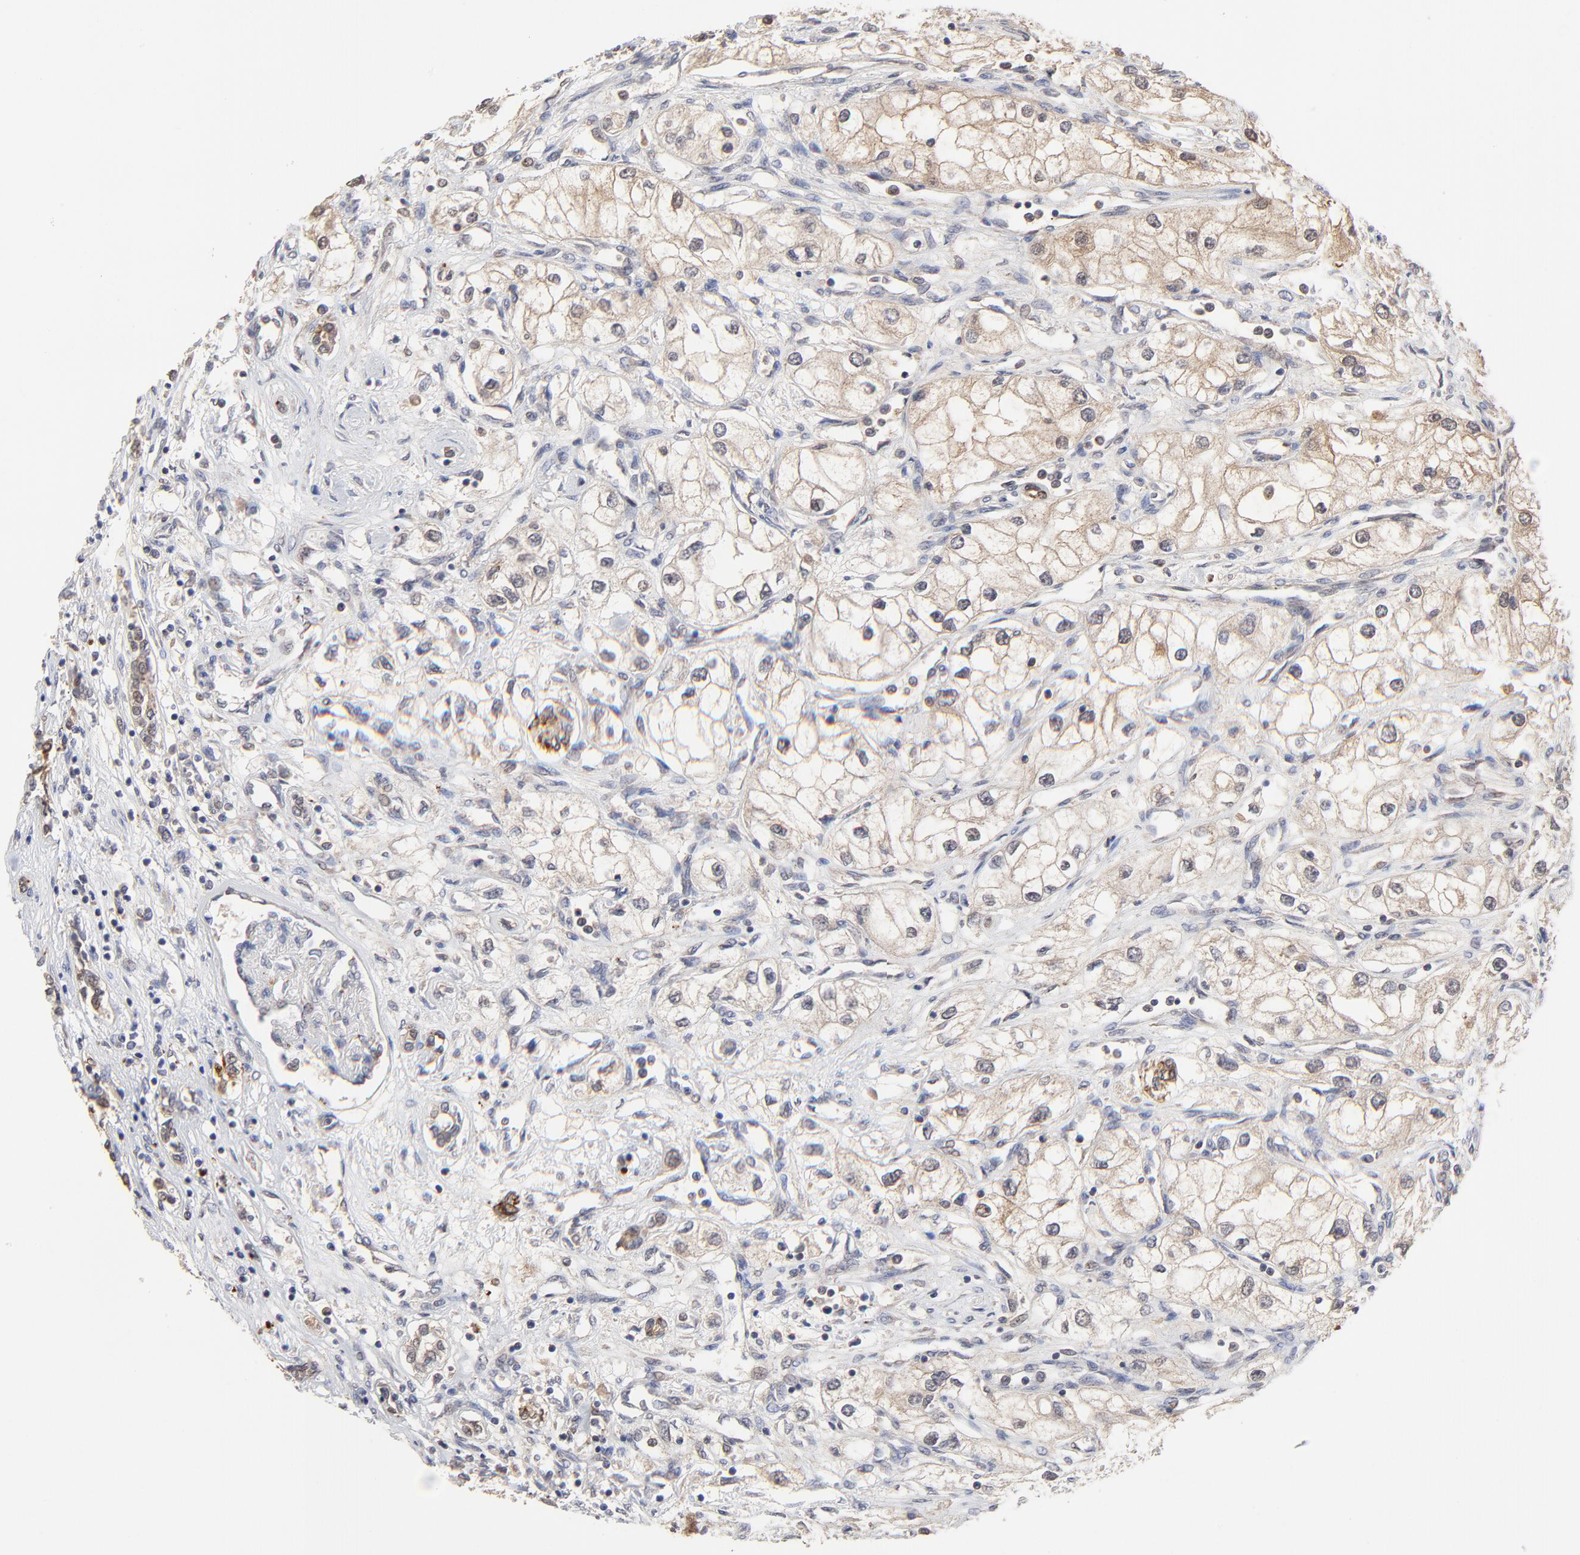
{"staining": {"intensity": "weak", "quantity": ">75%", "location": "cytoplasmic/membranous"}, "tissue": "renal cancer", "cell_type": "Tumor cells", "image_type": "cancer", "snomed": [{"axis": "morphology", "description": "Adenocarcinoma, NOS"}, {"axis": "topography", "description": "Kidney"}], "caption": "Adenocarcinoma (renal) tissue reveals weak cytoplasmic/membranous expression in about >75% of tumor cells, visualized by immunohistochemistry. (DAB (3,3'-diaminobenzidine) = brown stain, brightfield microscopy at high magnification).", "gene": "LGALS3", "patient": {"sex": "male", "age": 57}}